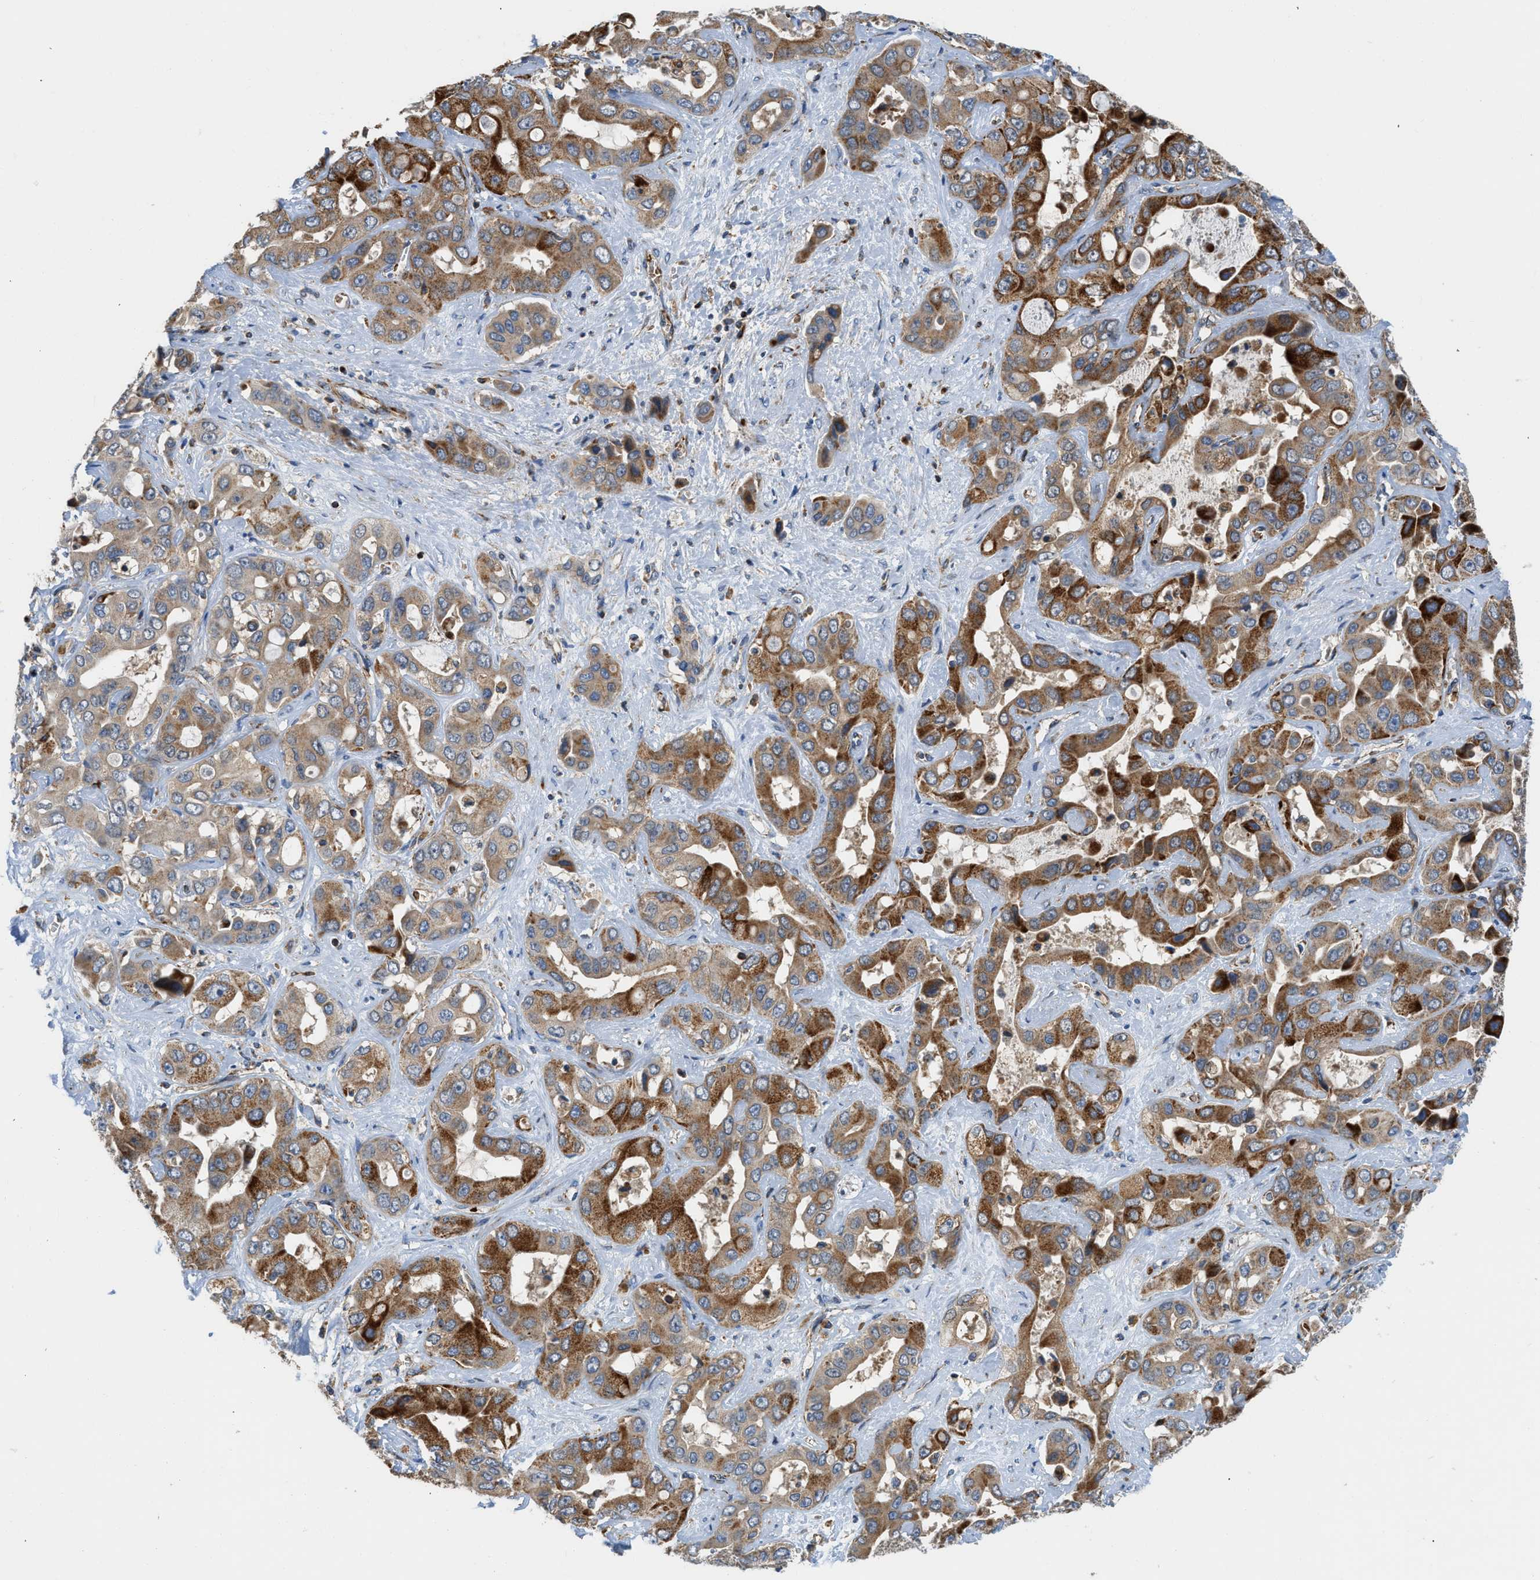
{"staining": {"intensity": "moderate", "quantity": ">75%", "location": "cytoplasmic/membranous"}, "tissue": "liver cancer", "cell_type": "Tumor cells", "image_type": "cancer", "snomed": [{"axis": "morphology", "description": "Cholangiocarcinoma"}, {"axis": "topography", "description": "Liver"}], "caption": "This is an image of immunohistochemistry (IHC) staining of liver cholangiocarcinoma, which shows moderate staining in the cytoplasmic/membranous of tumor cells.", "gene": "ZNF831", "patient": {"sex": "female", "age": 52}}